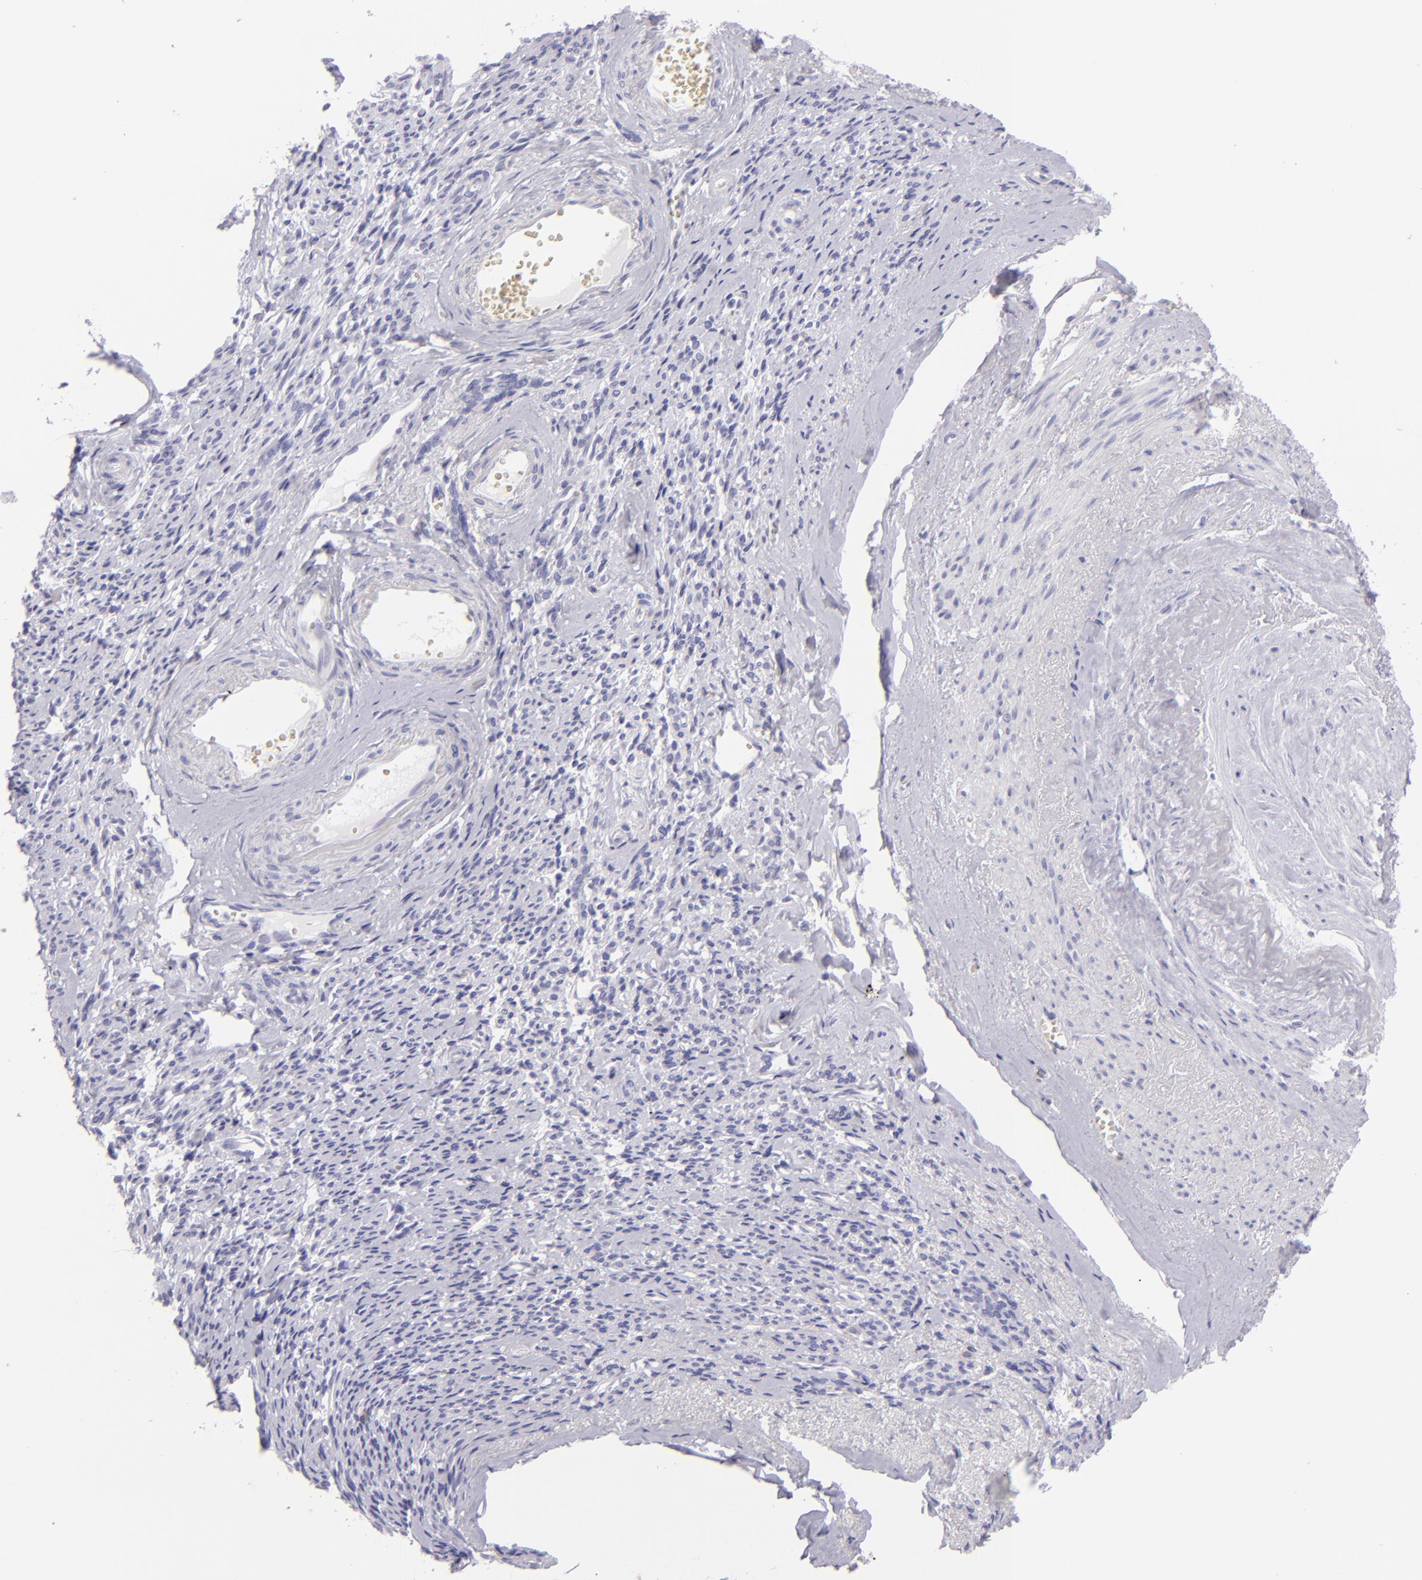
{"staining": {"intensity": "negative", "quantity": "none", "location": "none"}, "tissue": "endometrial cancer", "cell_type": "Tumor cells", "image_type": "cancer", "snomed": [{"axis": "morphology", "description": "Adenocarcinoma, NOS"}, {"axis": "topography", "description": "Endometrium"}], "caption": "Immunohistochemical staining of adenocarcinoma (endometrial) exhibits no significant positivity in tumor cells.", "gene": "MUC5AC", "patient": {"sex": "female", "age": 75}}